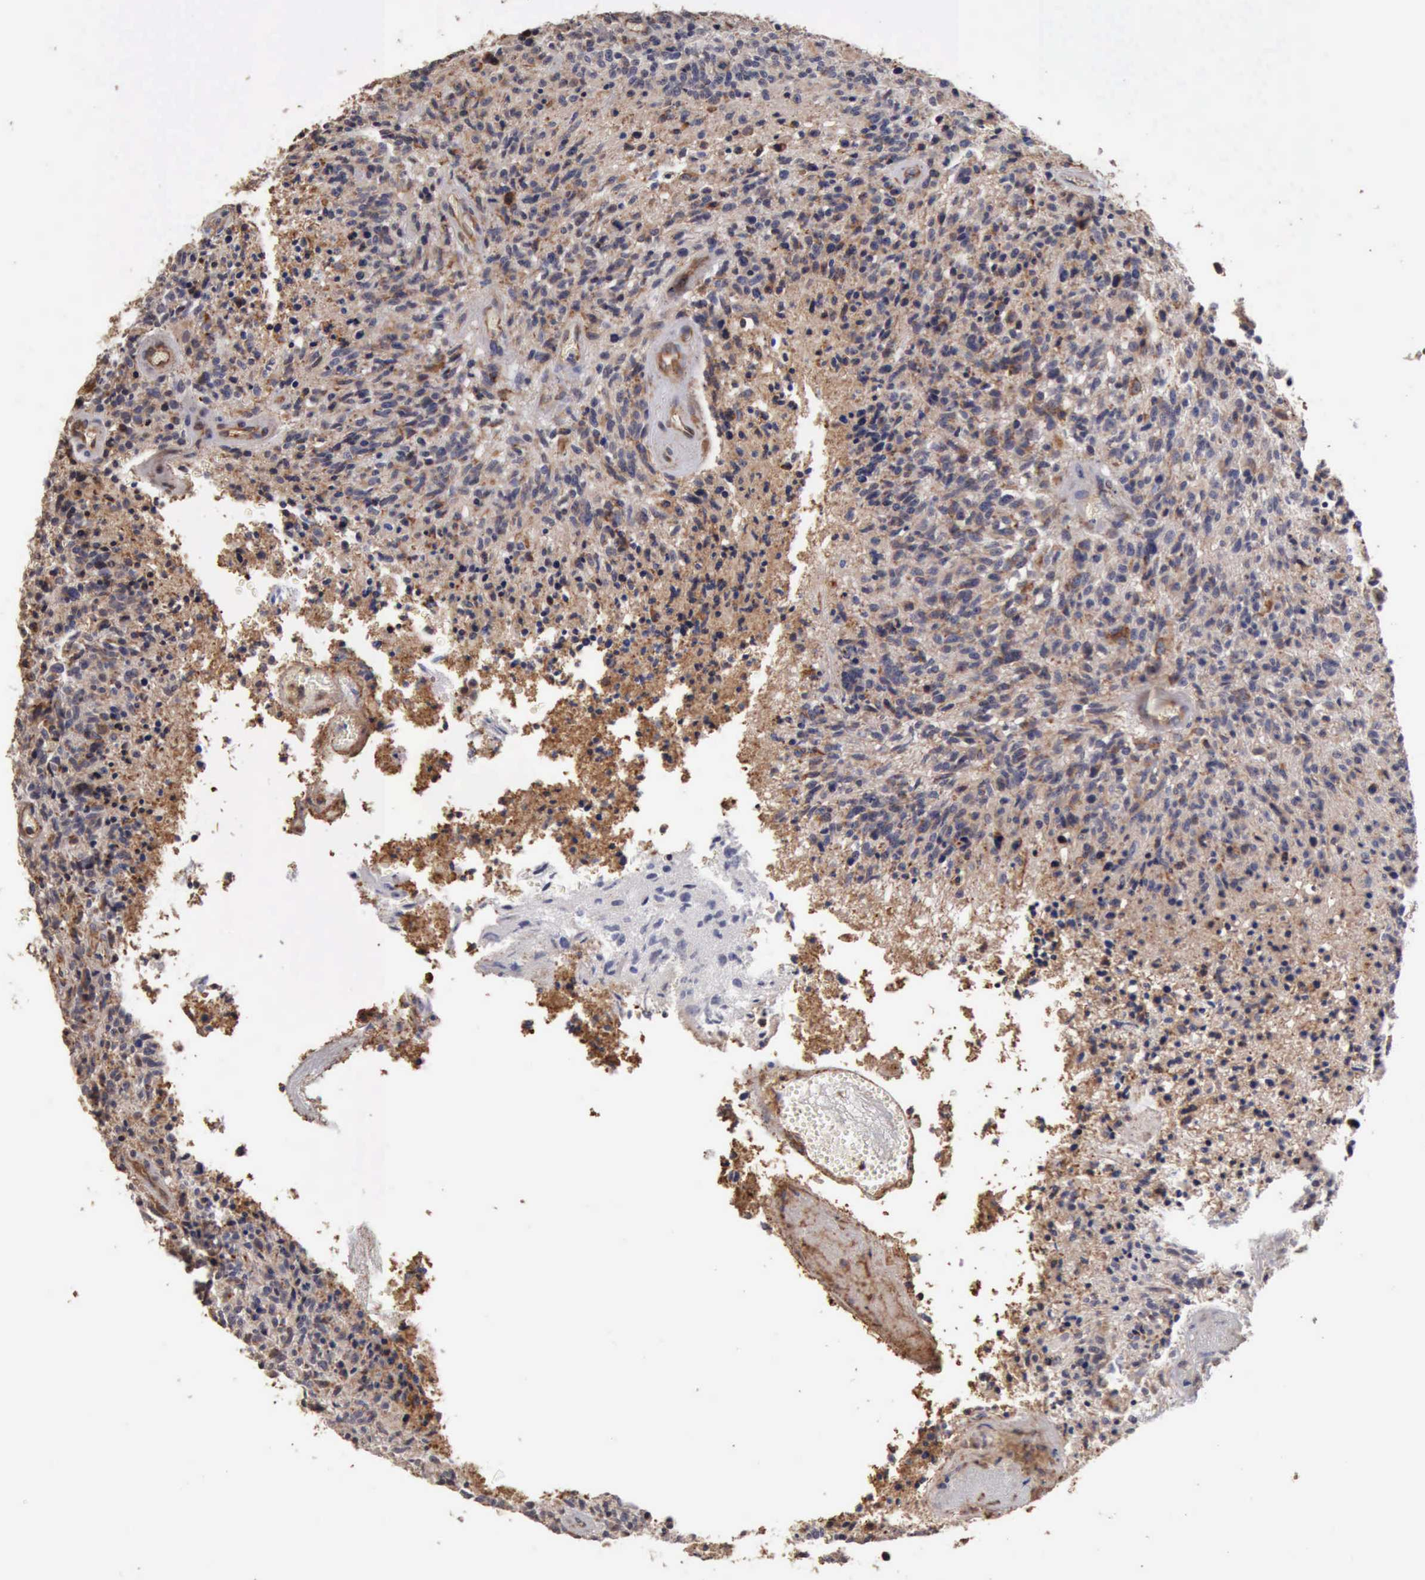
{"staining": {"intensity": "negative", "quantity": "none", "location": "none"}, "tissue": "glioma", "cell_type": "Tumor cells", "image_type": "cancer", "snomed": [{"axis": "morphology", "description": "Glioma, malignant, High grade"}, {"axis": "topography", "description": "Brain"}], "caption": "The photomicrograph shows no significant expression in tumor cells of malignant high-grade glioma.", "gene": "GPR101", "patient": {"sex": "male", "age": 36}}